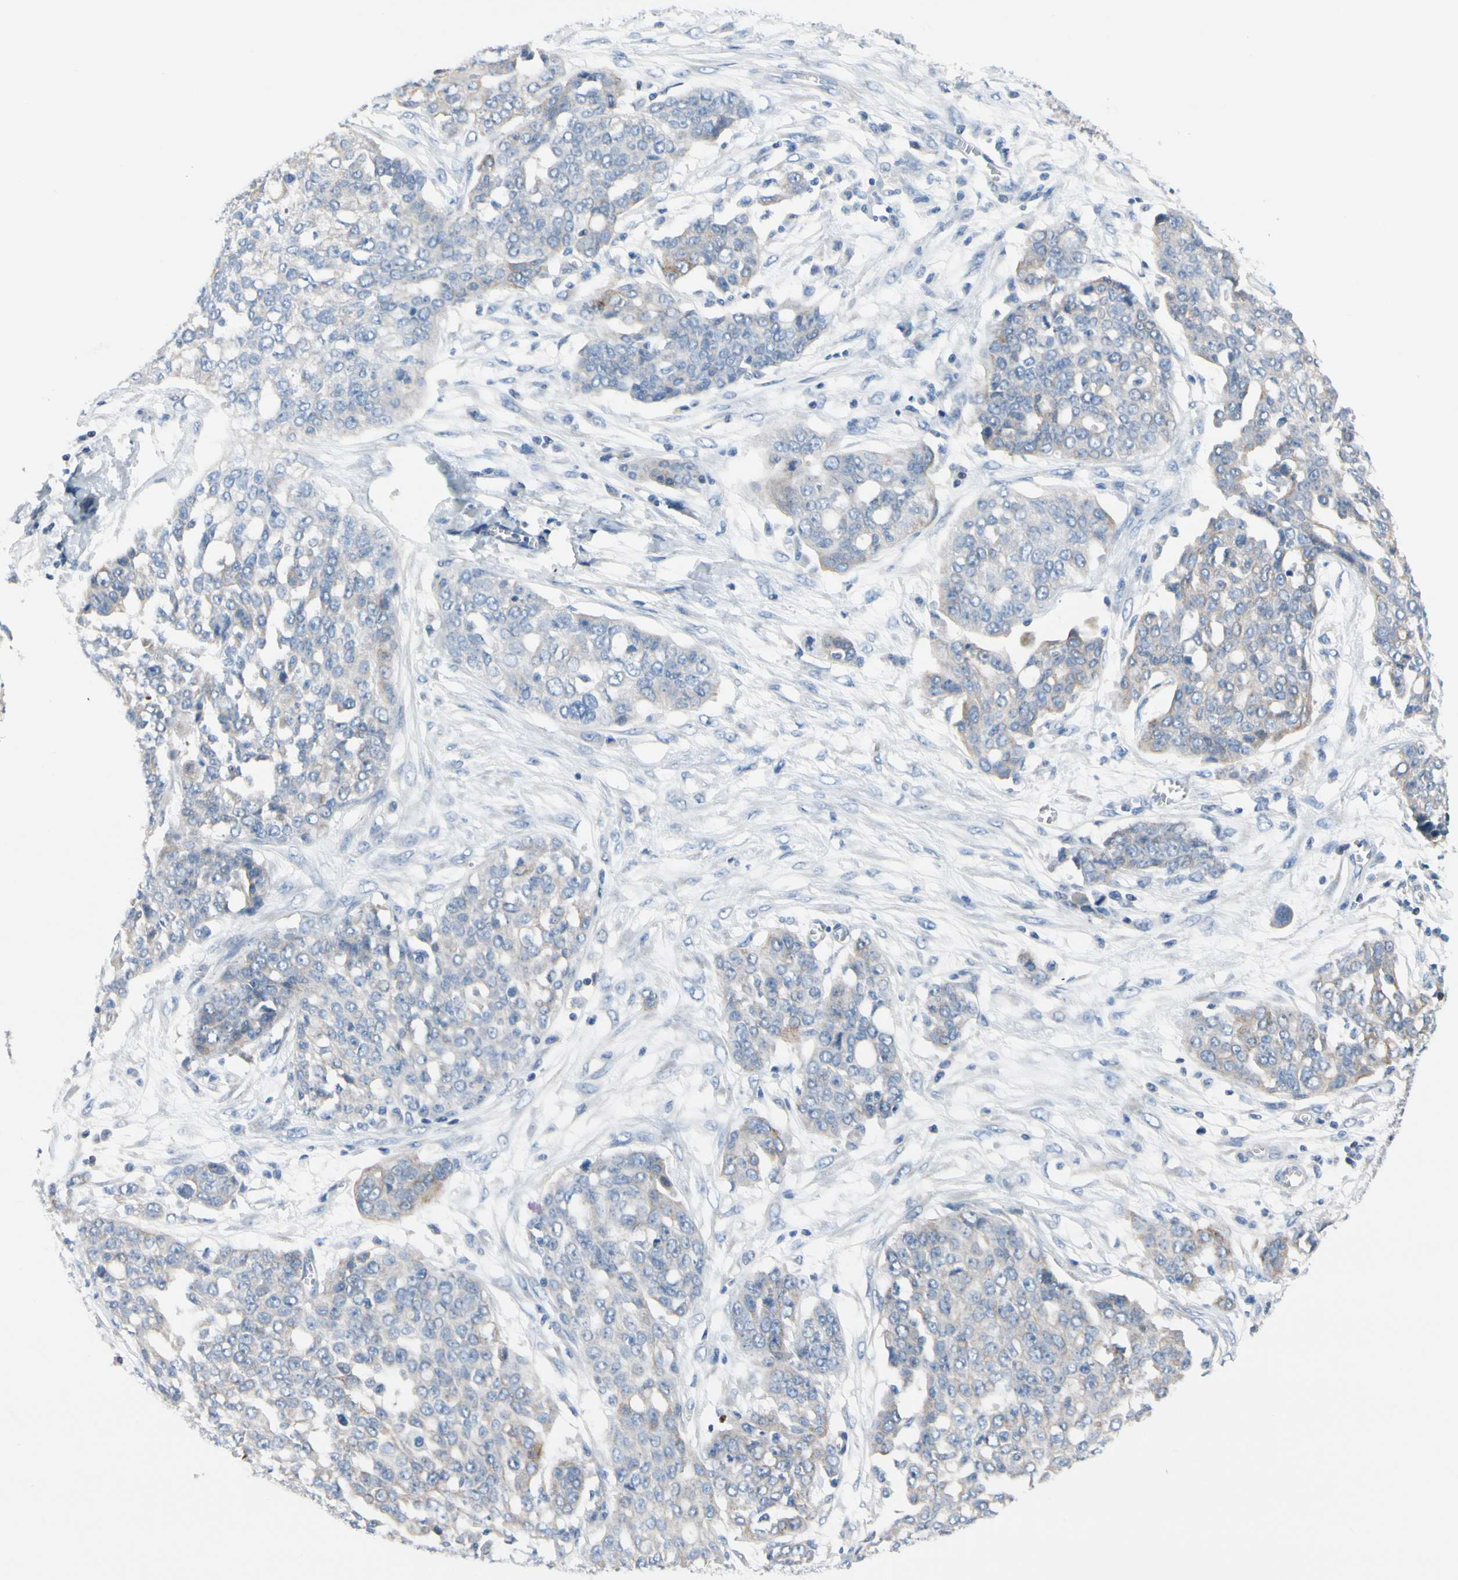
{"staining": {"intensity": "weak", "quantity": "<25%", "location": "cytoplasmic/membranous"}, "tissue": "ovarian cancer", "cell_type": "Tumor cells", "image_type": "cancer", "snomed": [{"axis": "morphology", "description": "Cystadenocarcinoma, serous, NOS"}, {"axis": "topography", "description": "Soft tissue"}, {"axis": "topography", "description": "Ovary"}], "caption": "Tumor cells are negative for brown protein staining in serous cystadenocarcinoma (ovarian). (Immunohistochemistry (ihc), brightfield microscopy, high magnification).", "gene": "ZNF132", "patient": {"sex": "female", "age": 57}}